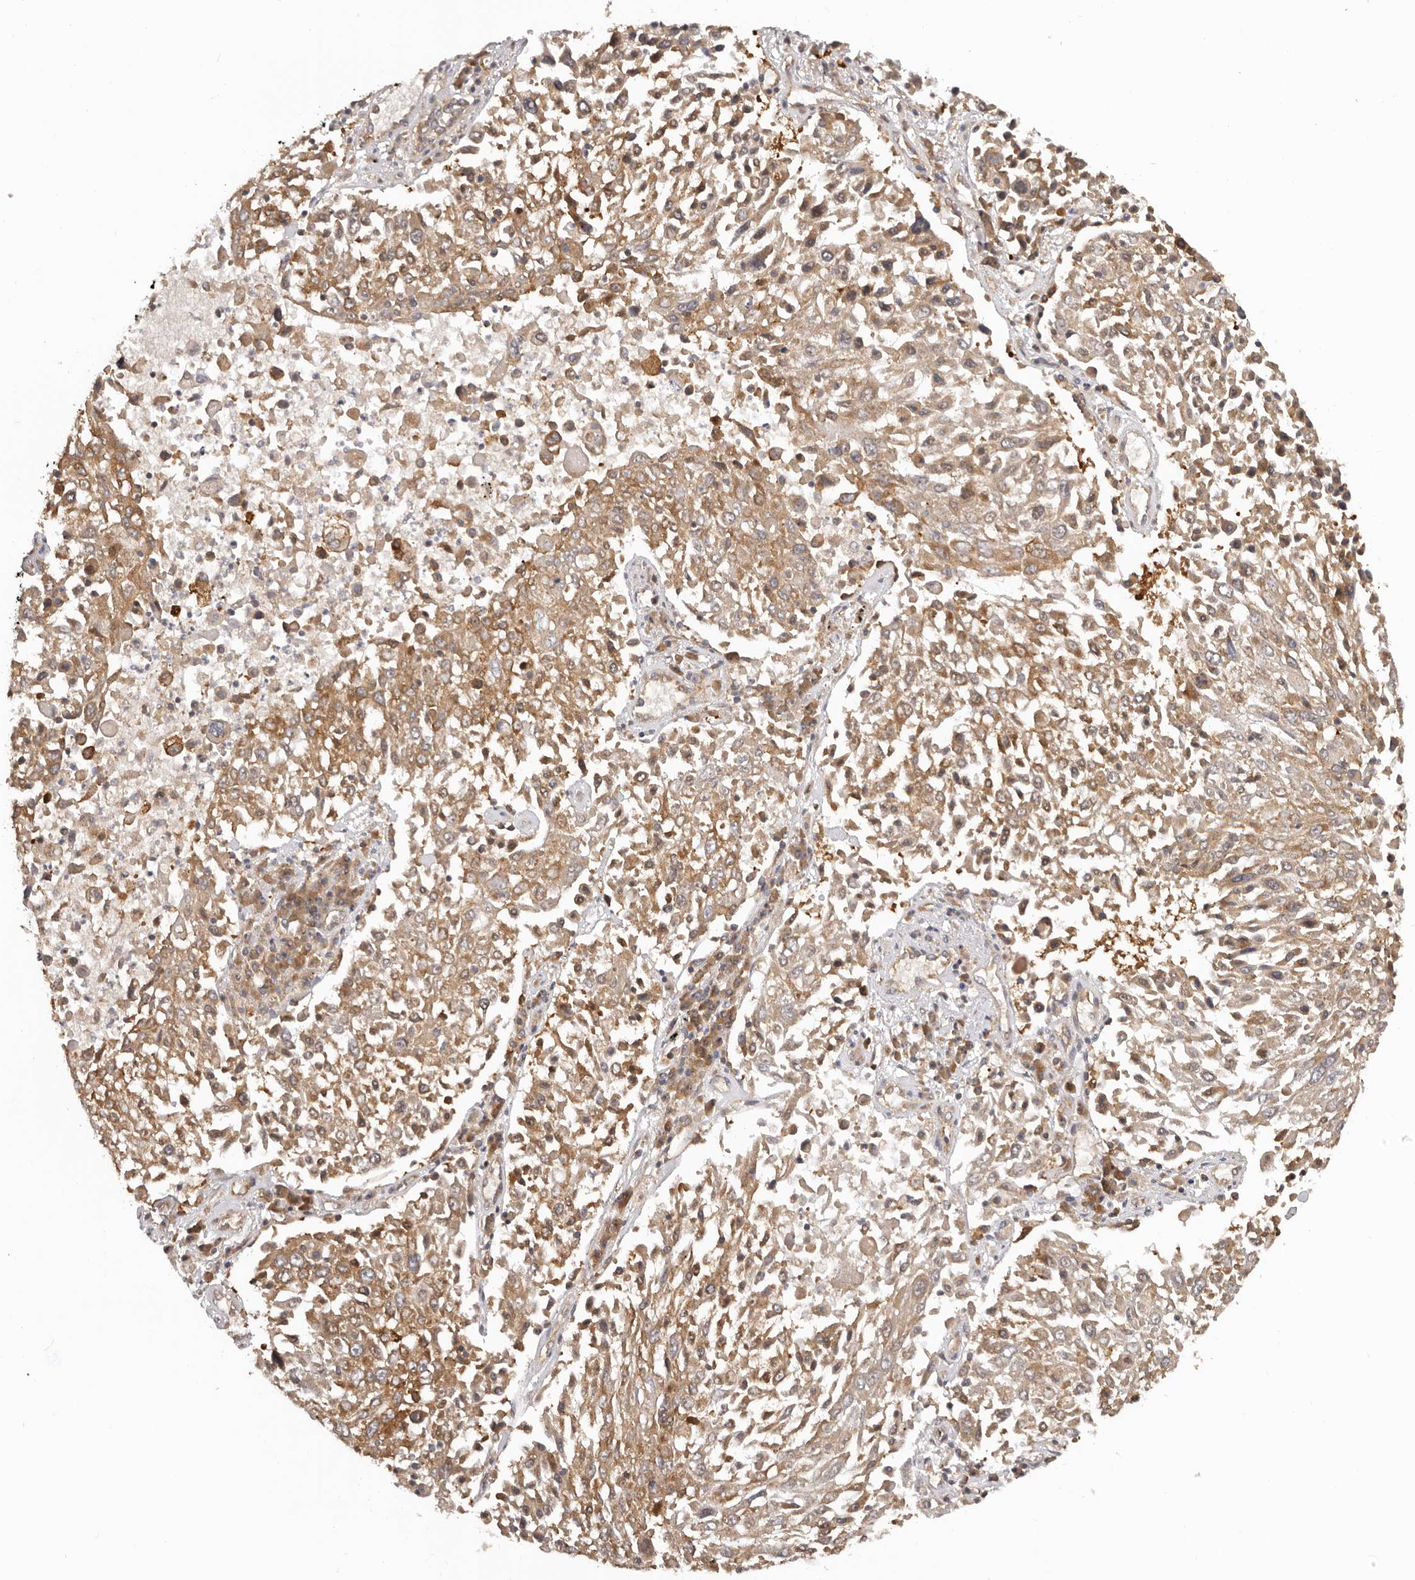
{"staining": {"intensity": "moderate", "quantity": ">75%", "location": "cytoplasmic/membranous"}, "tissue": "lung cancer", "cell_type": "Tumor cells", "image_type": "cancer", "snomed": [{"axis": "morphology", "description": "Squamous cell carcinoma, NOS"}, {"axis": "topography", "description": "Lung"}], "caption": "Immunohistochemical staining of human lung cancer demonstrates medium levels of moderate cytoplasmic/membranous protein positivity in approximately >75% of tumor cells.", "gene": "EEF1E1", "patient": {"sex": "male", "age": 65}}